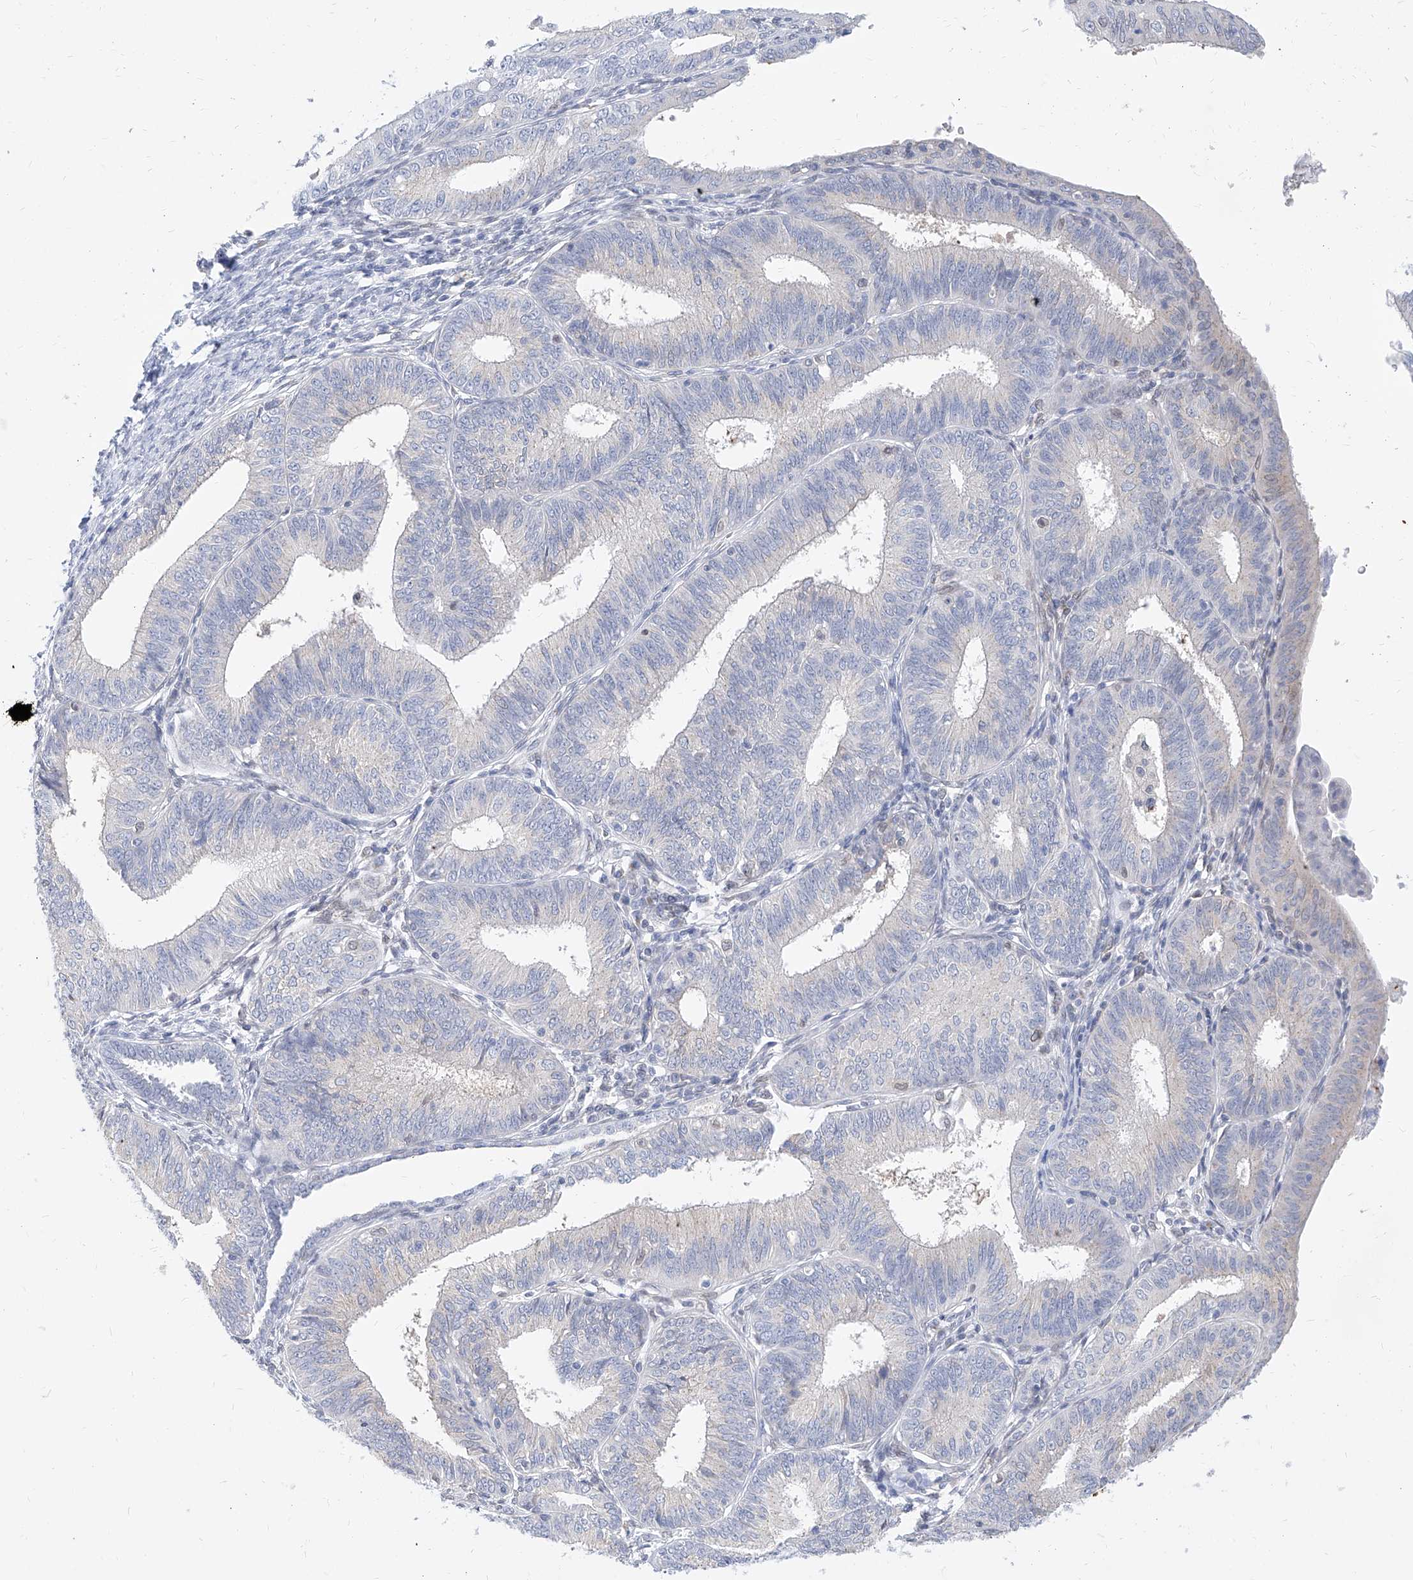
{"staining": {"intensity": "negative", "quantity": "none", "location": "none"}, "tissue": "endometrial cancer", "cell_type": "Tumor cells", "image_type": "cancer", "snomed": [{"axis": "morphology", "description": "Adenocarcinoma, NOS"}, {"axis": "topography", "description": "Endometrium"}], "caption": "This is an immunohistochemistry (IHC) histopathology image of endometrial adenocarcinoma. There is no staining in tumor cells.", "gene": "MX2", "patient": {"sex": "female", "age": 51}}